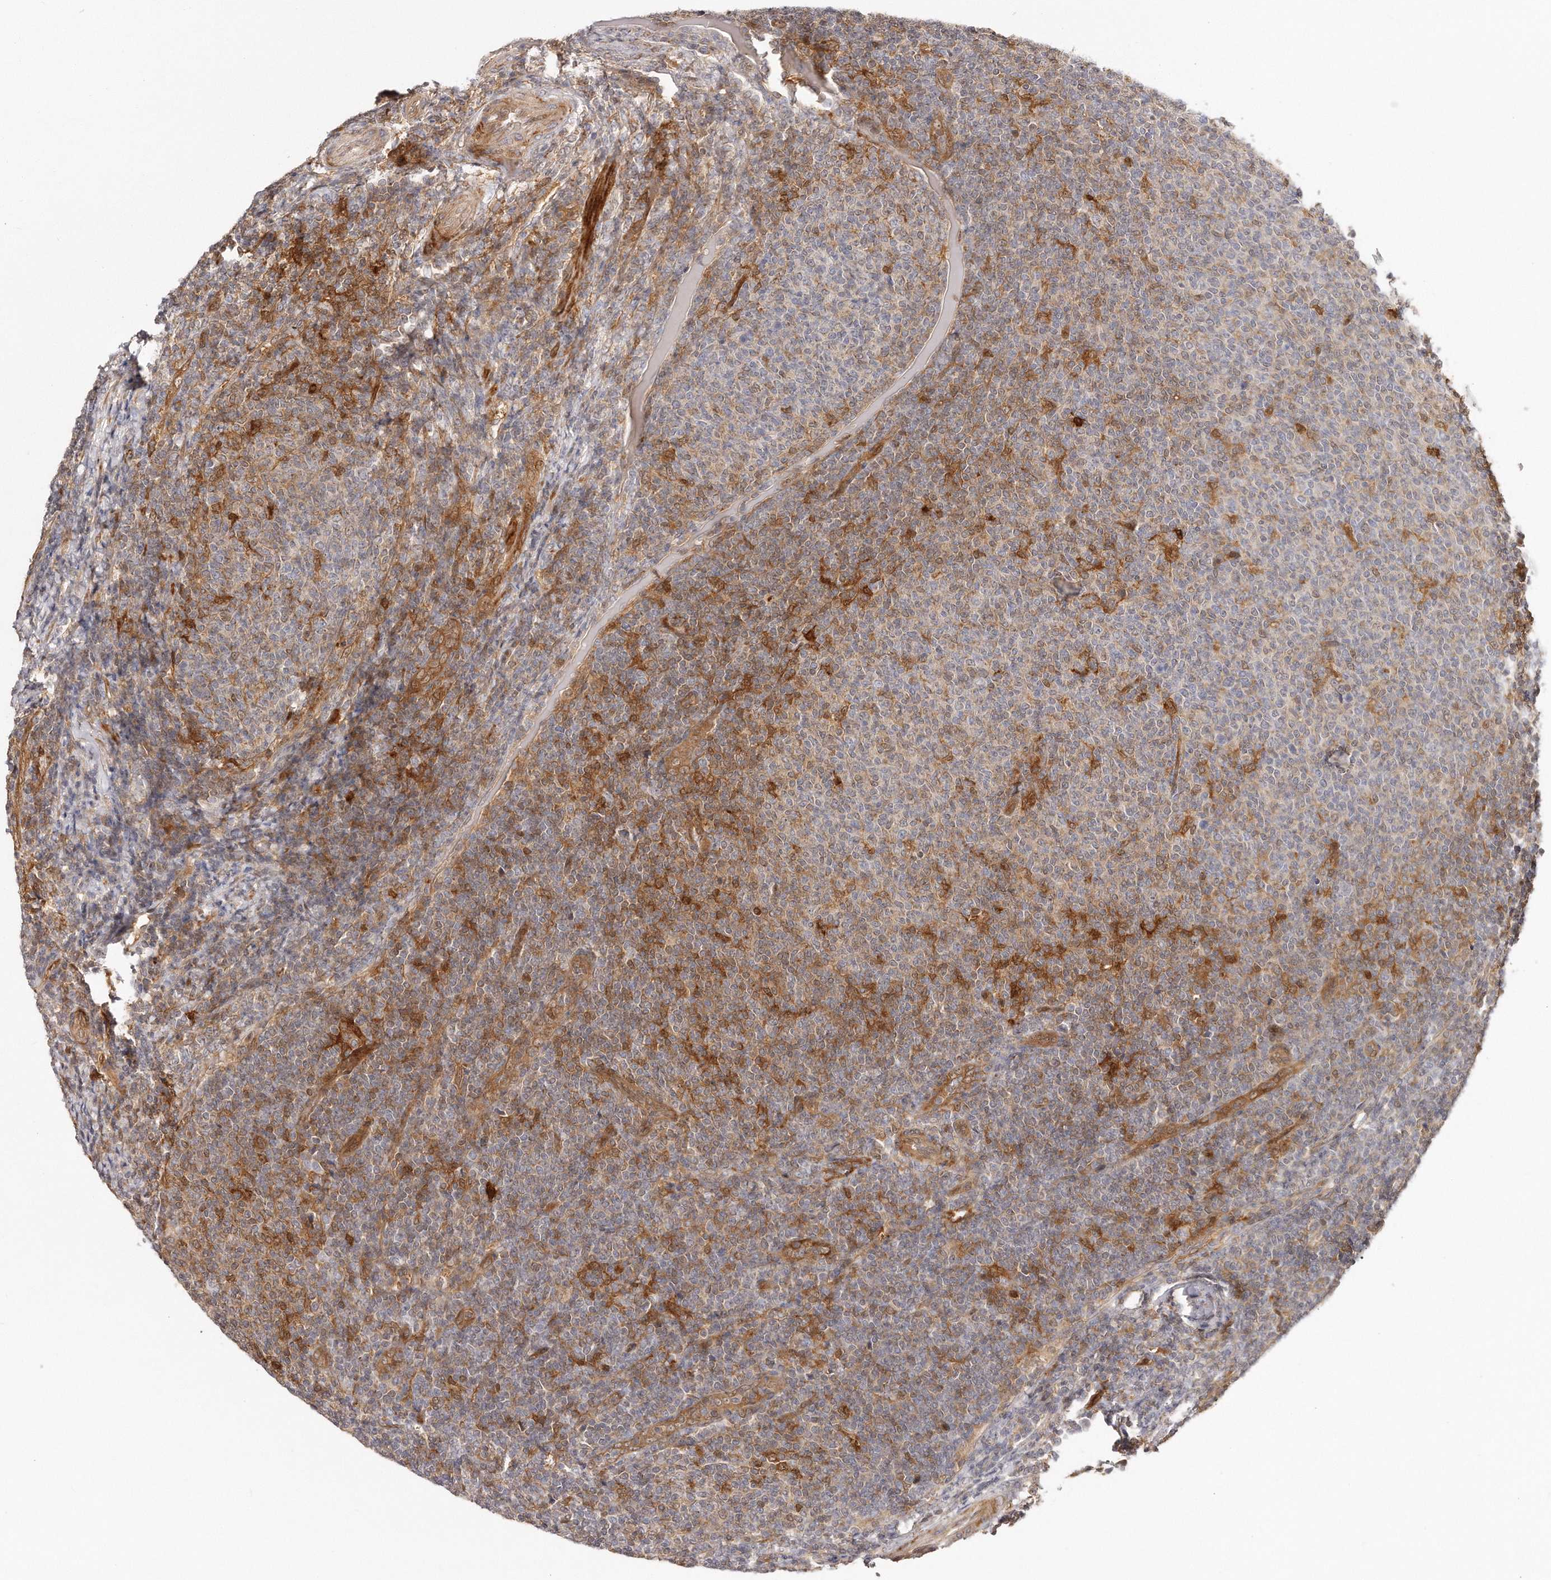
{"staining": {"intensity": "moderate", "quantity": "<25%", "location": "cytoplasmic/membranous"}, "tissue": "lymphoma", "cell_type": "Tumor cells", "image_type": "cancer", "snomed": [{"axis": "morphology", "description": "Malignant lymphoma, non-Hodgkin's type, Low grade"}, {"axis": "topography", "description": "Lymph node"}], "caption": "Lymphoma was stained to show a protein in brown. There is low levels of moderate cytoplasmic/membranous expression in about <25% of tumor cells.", "gene": "GBP4", "patient": {"sex": "male", "age": 66}}